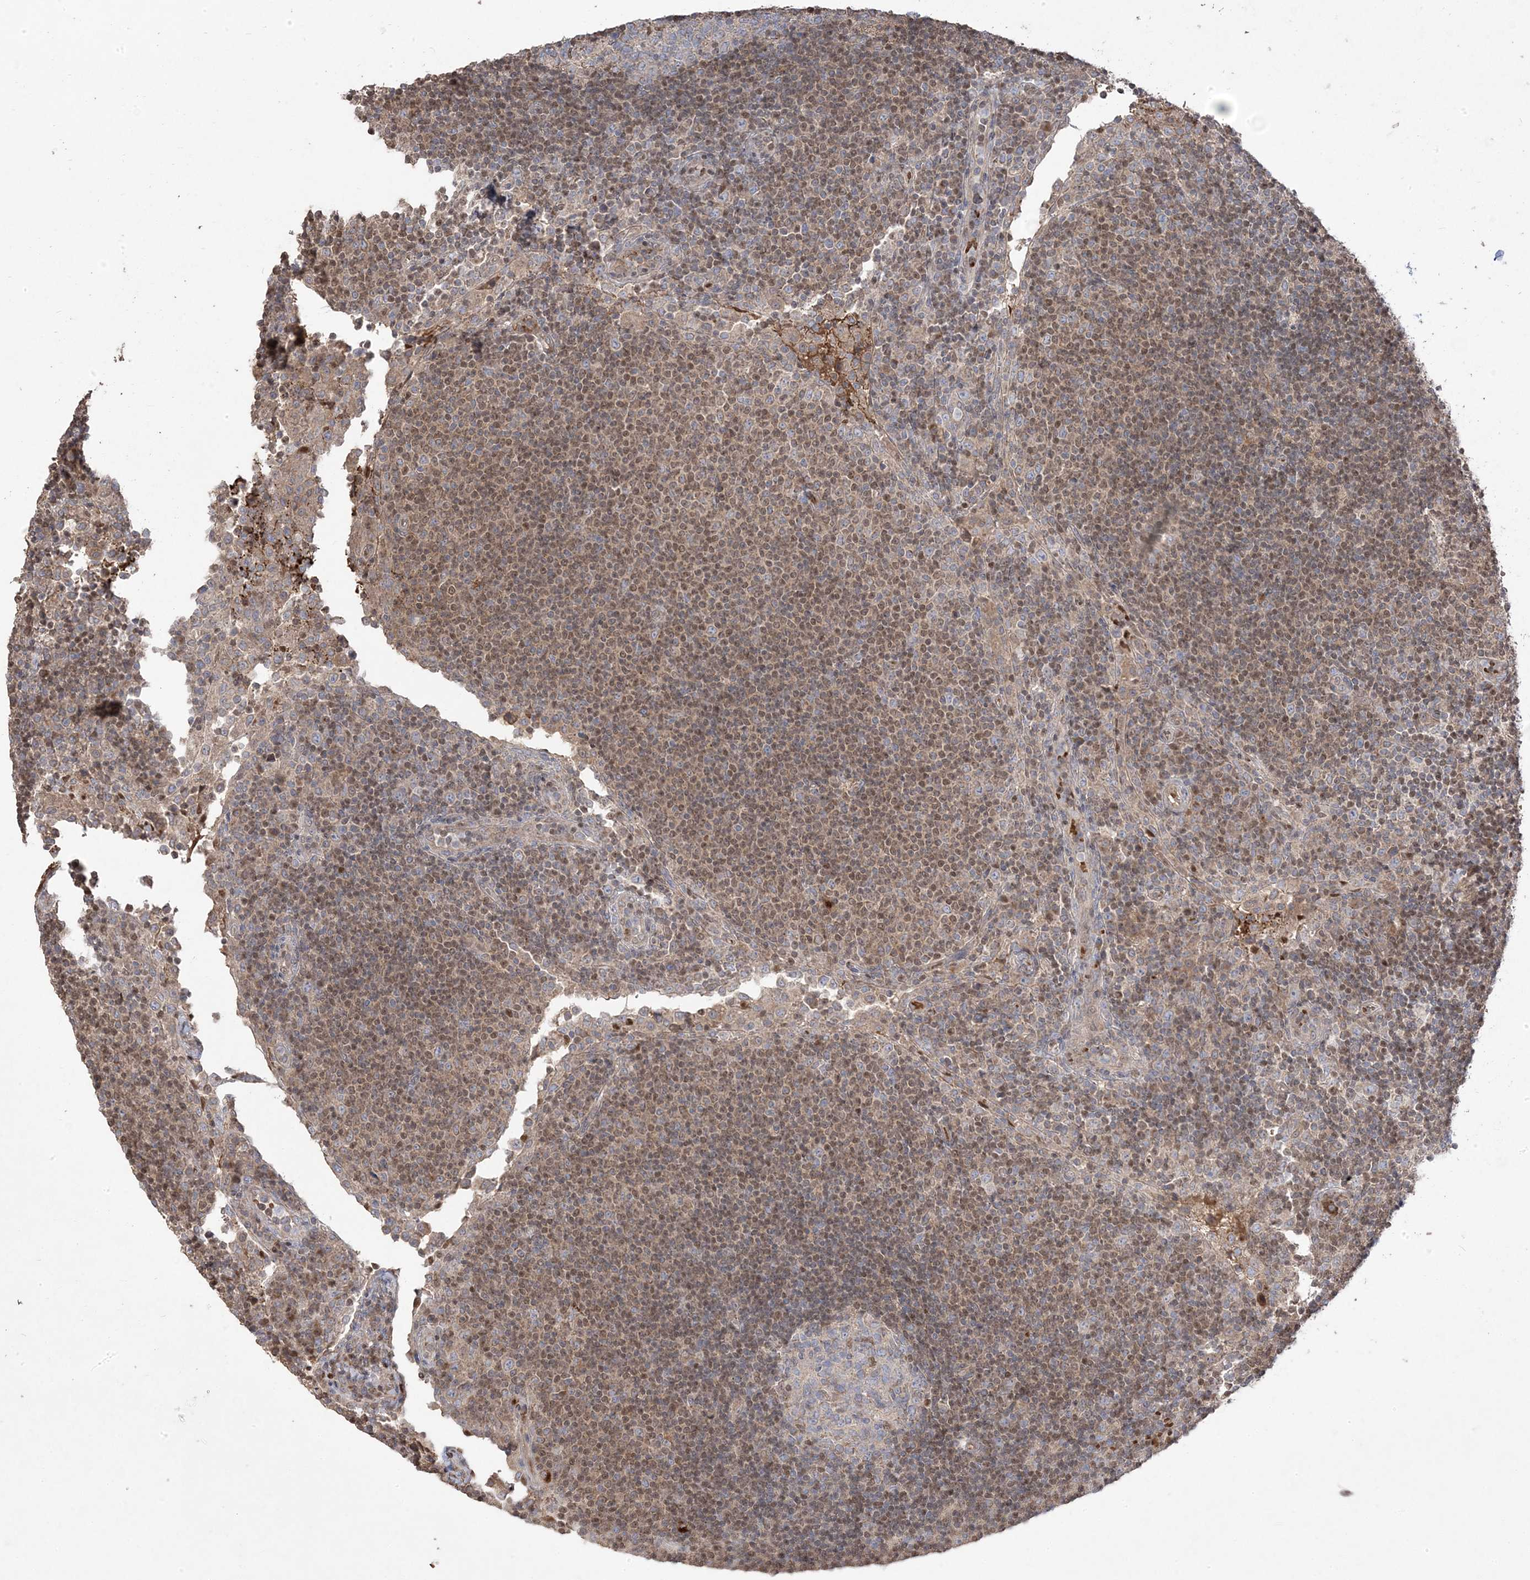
{"staining": {"intensity": "negative", "quantity": "none", "location": "none"}, "tissue": "lymph node", "cell_type": "Germinal center cells", "image_type": "normal", "snomed": [{"axis": "morphology", "description": "Normal tissue, NOS"}, {"axis": "topography", "description": "Lymph node"}], "caption": "A high-resolution photomicrograph shows immunohistochemistry staining of unremarkable lymph node, which demonstrates no significant expression in germinal center cells.", "gene": "PPOX", "patient": {"sex": "female", "age": 53}}